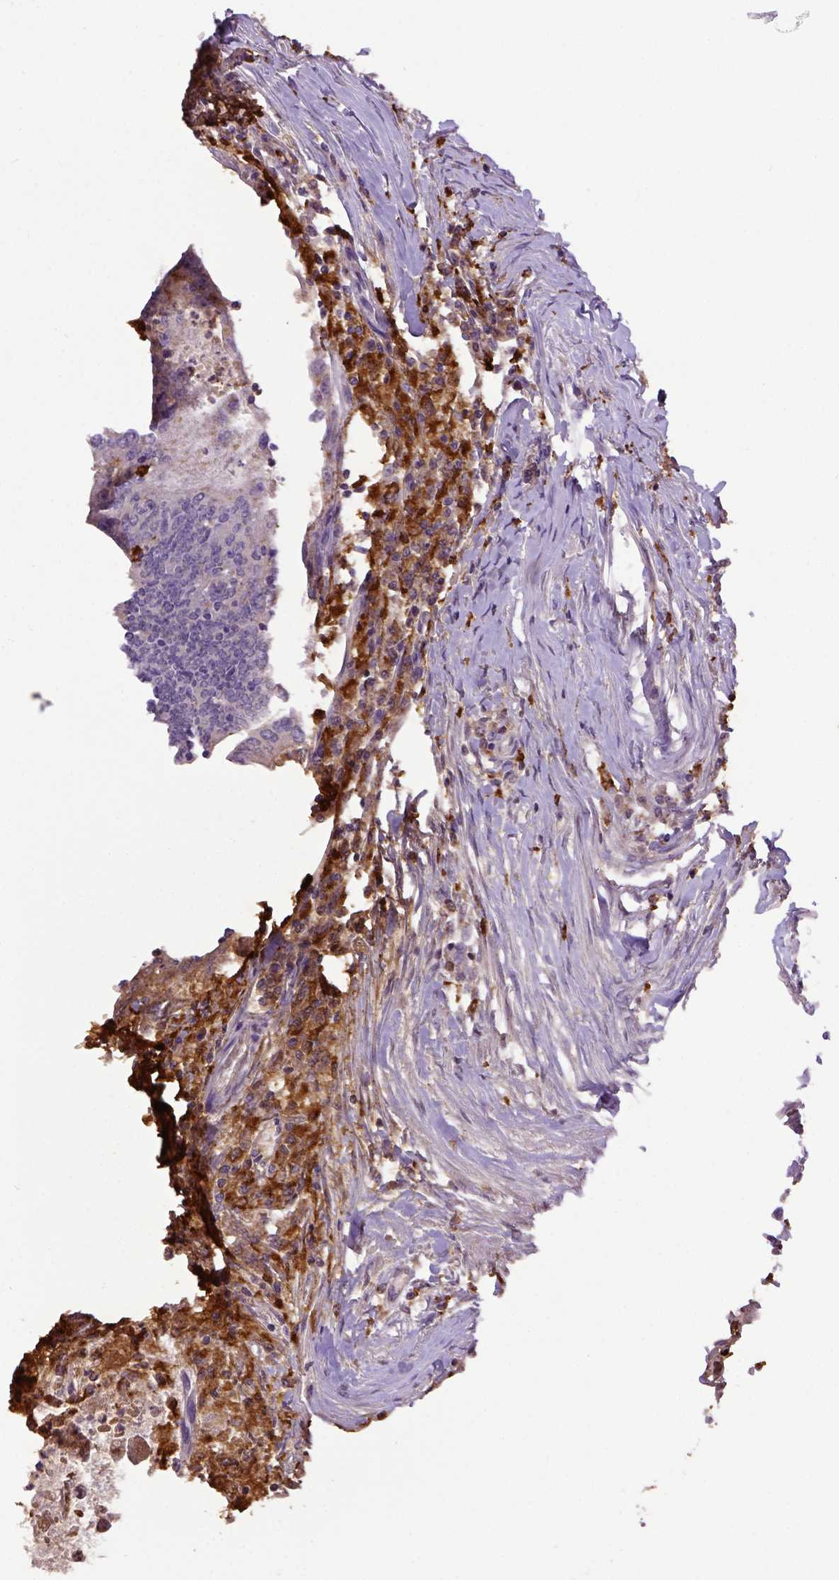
{"staining": {"intensity": "negative", "quantity": "none", "location": "none"}, "tissue": "colorectal cancer", "cell_type": "Tumor cells", "image_type": "cancer", "snomed": [{"axis": "morphology", "description": "Adenocarcinoma, NOS"}, {"axis": "topography", "description": "Colon"}], "caption": "The IHC histopathology image has no significant positivity in tumor cells of colorectal cancer tissue.", "gene": "CD68", "patient": {"sex": "female", "age": 70}}